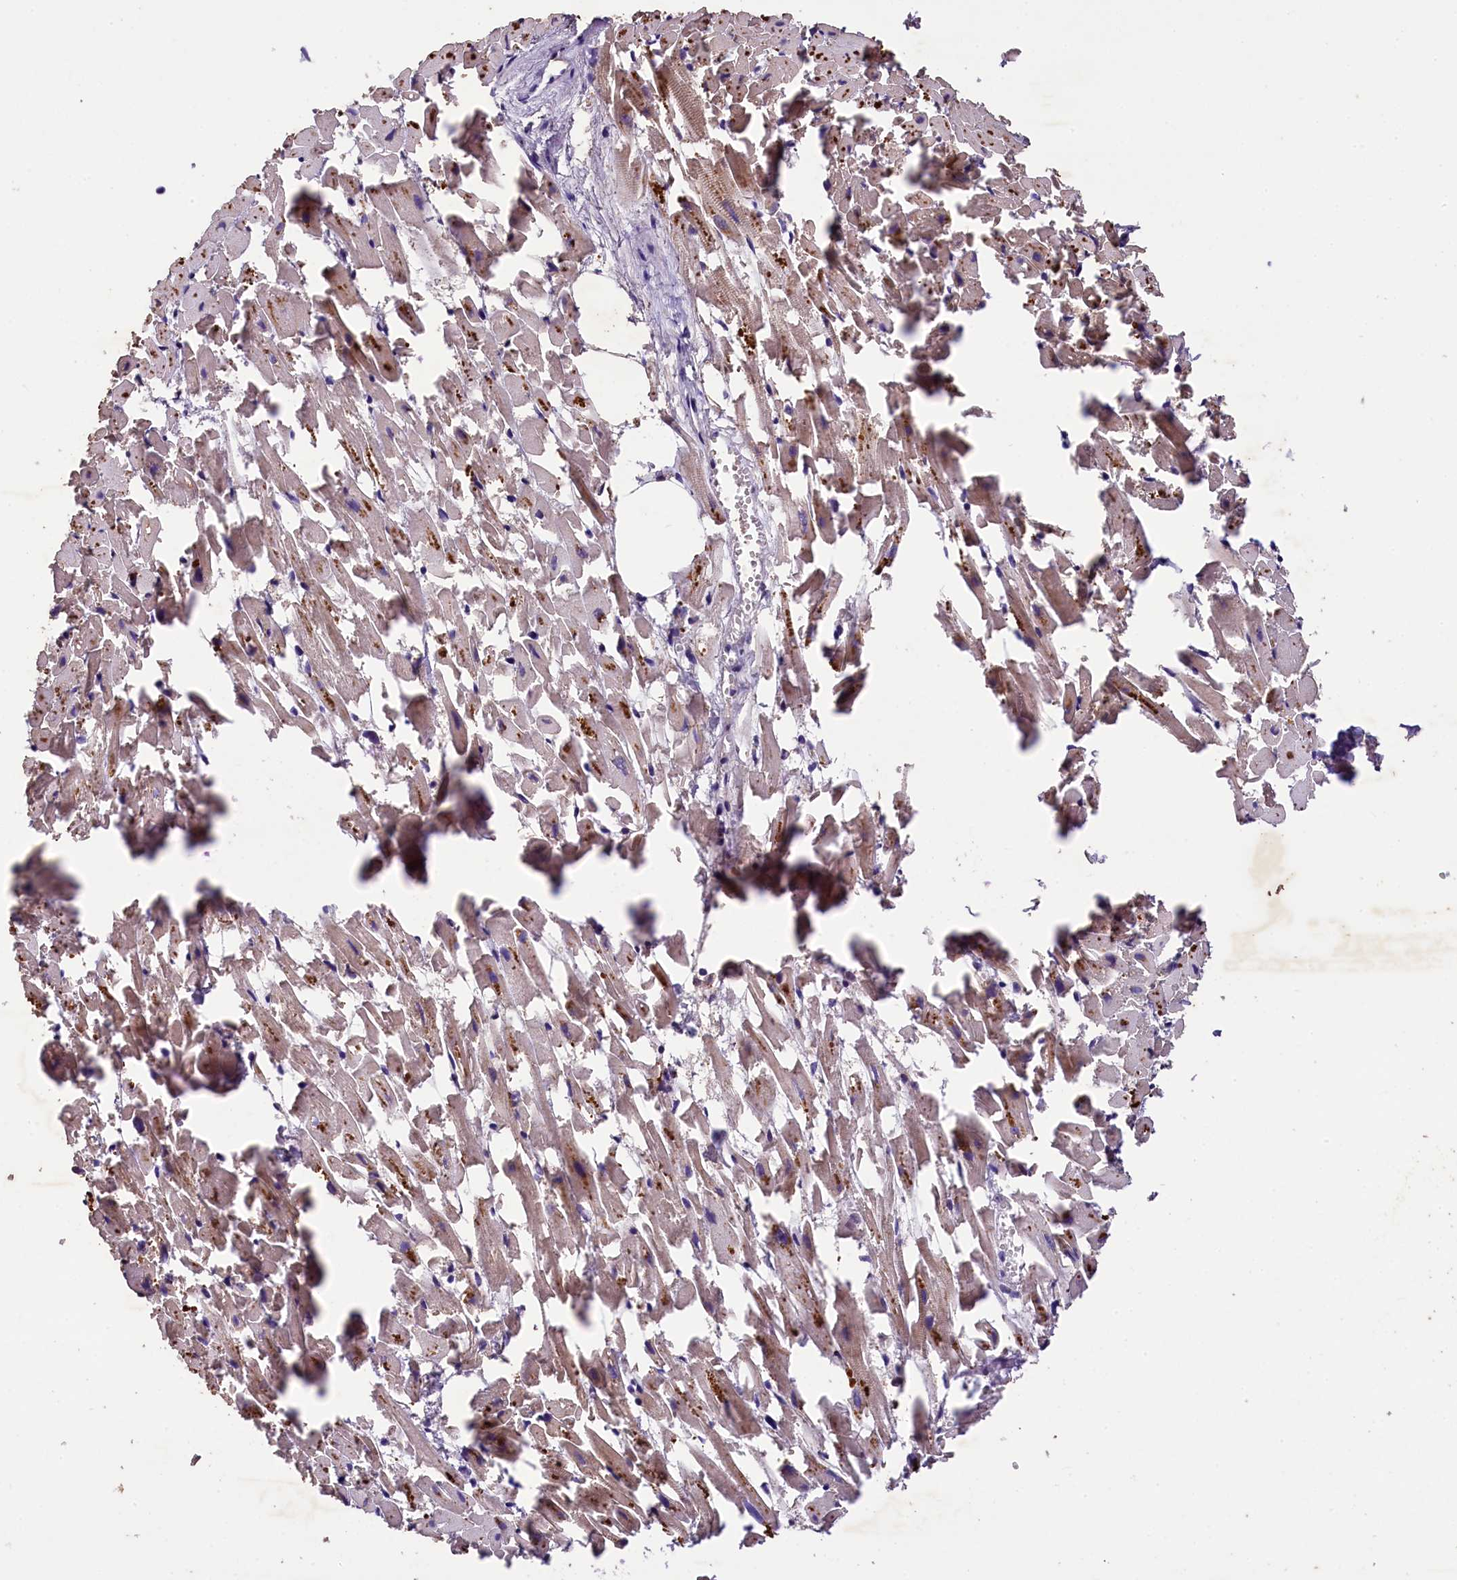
{"staining": {"intensity": "moderate", "quantity": ">75%", "location": "cytoplasmic/membranous"}, "tissue": "heart muscle", "cell_type": "Cardiomyocytes", "image_type": "normal", "snomed": [{"axis": "morphology", "description": "Normal tissue, NOS"}, {"axis": "topography", "description": "Heart"}], "caption": "Protein staining of unremarkable heart muscle demonstrates moderate cytoplasmic/membranous positivity in about >75% of cardiomyocytes.", "gene": "PLXNB1", "patient": {"sex": "female", "age": 64}}